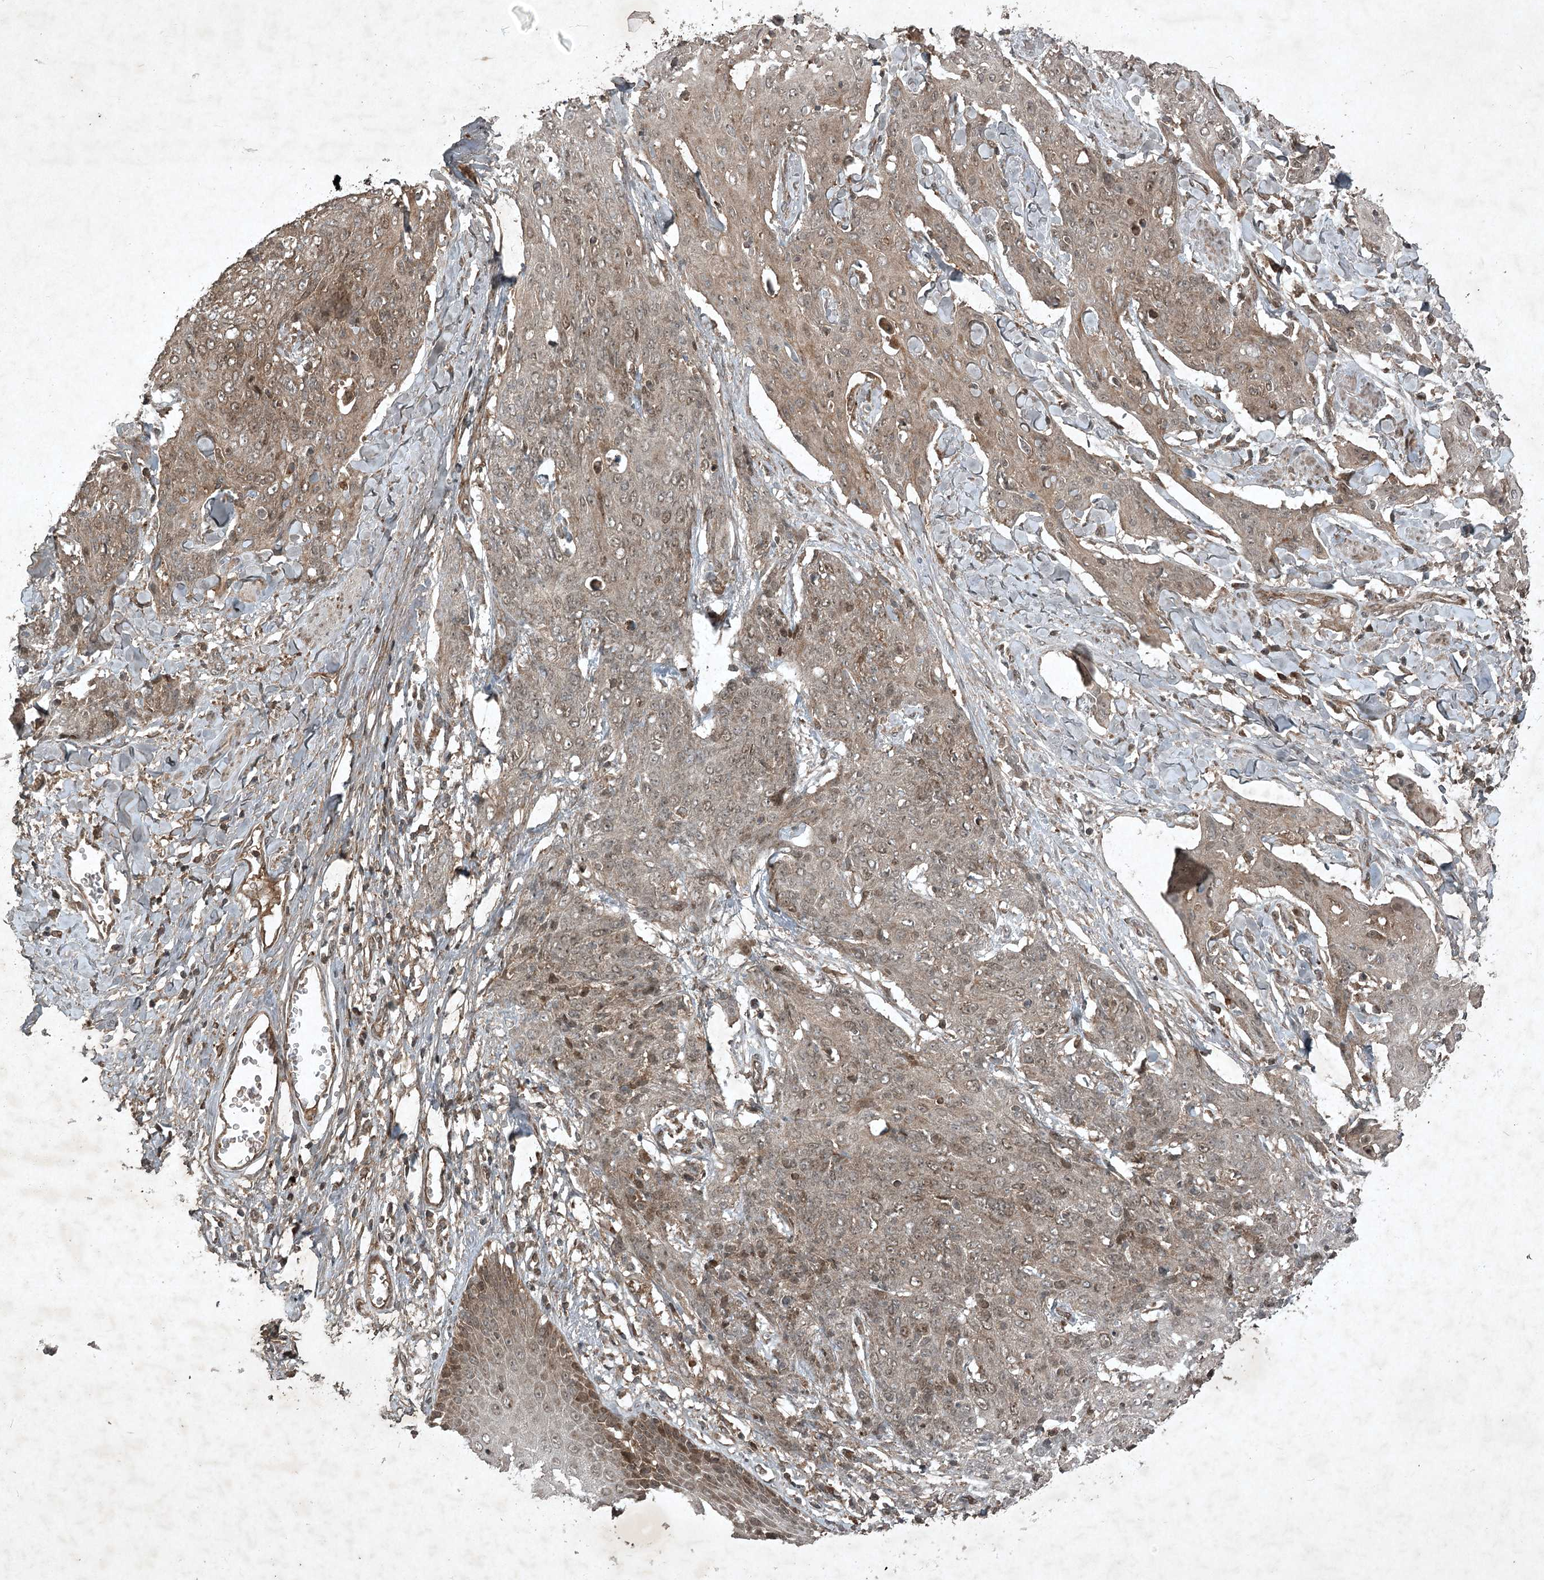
{"staining": {"intensity": "weak", "quantity": ">75%", "location": "cytoplasmic/membranous,nuclear"}, "tissue": "skin cancer", "cell_type": "Tumor cells", "image_type": "cancer", "snomed": [{"axis": "morphology", "description": "Squamous cell carcinoma, NOS"}, {"axis": "topography", "description": "Skin"}, {"axis": "topography", "description": "Vulva"}], "caption": "Immunohistochemical staining of skin cancer demonstrates weak cytoplasmic/membranous and nuclear protein positivity in approximately >75% of tumor cells.", "gene": "UNC93A", "patient": {"sex": "female", "age": 85}}